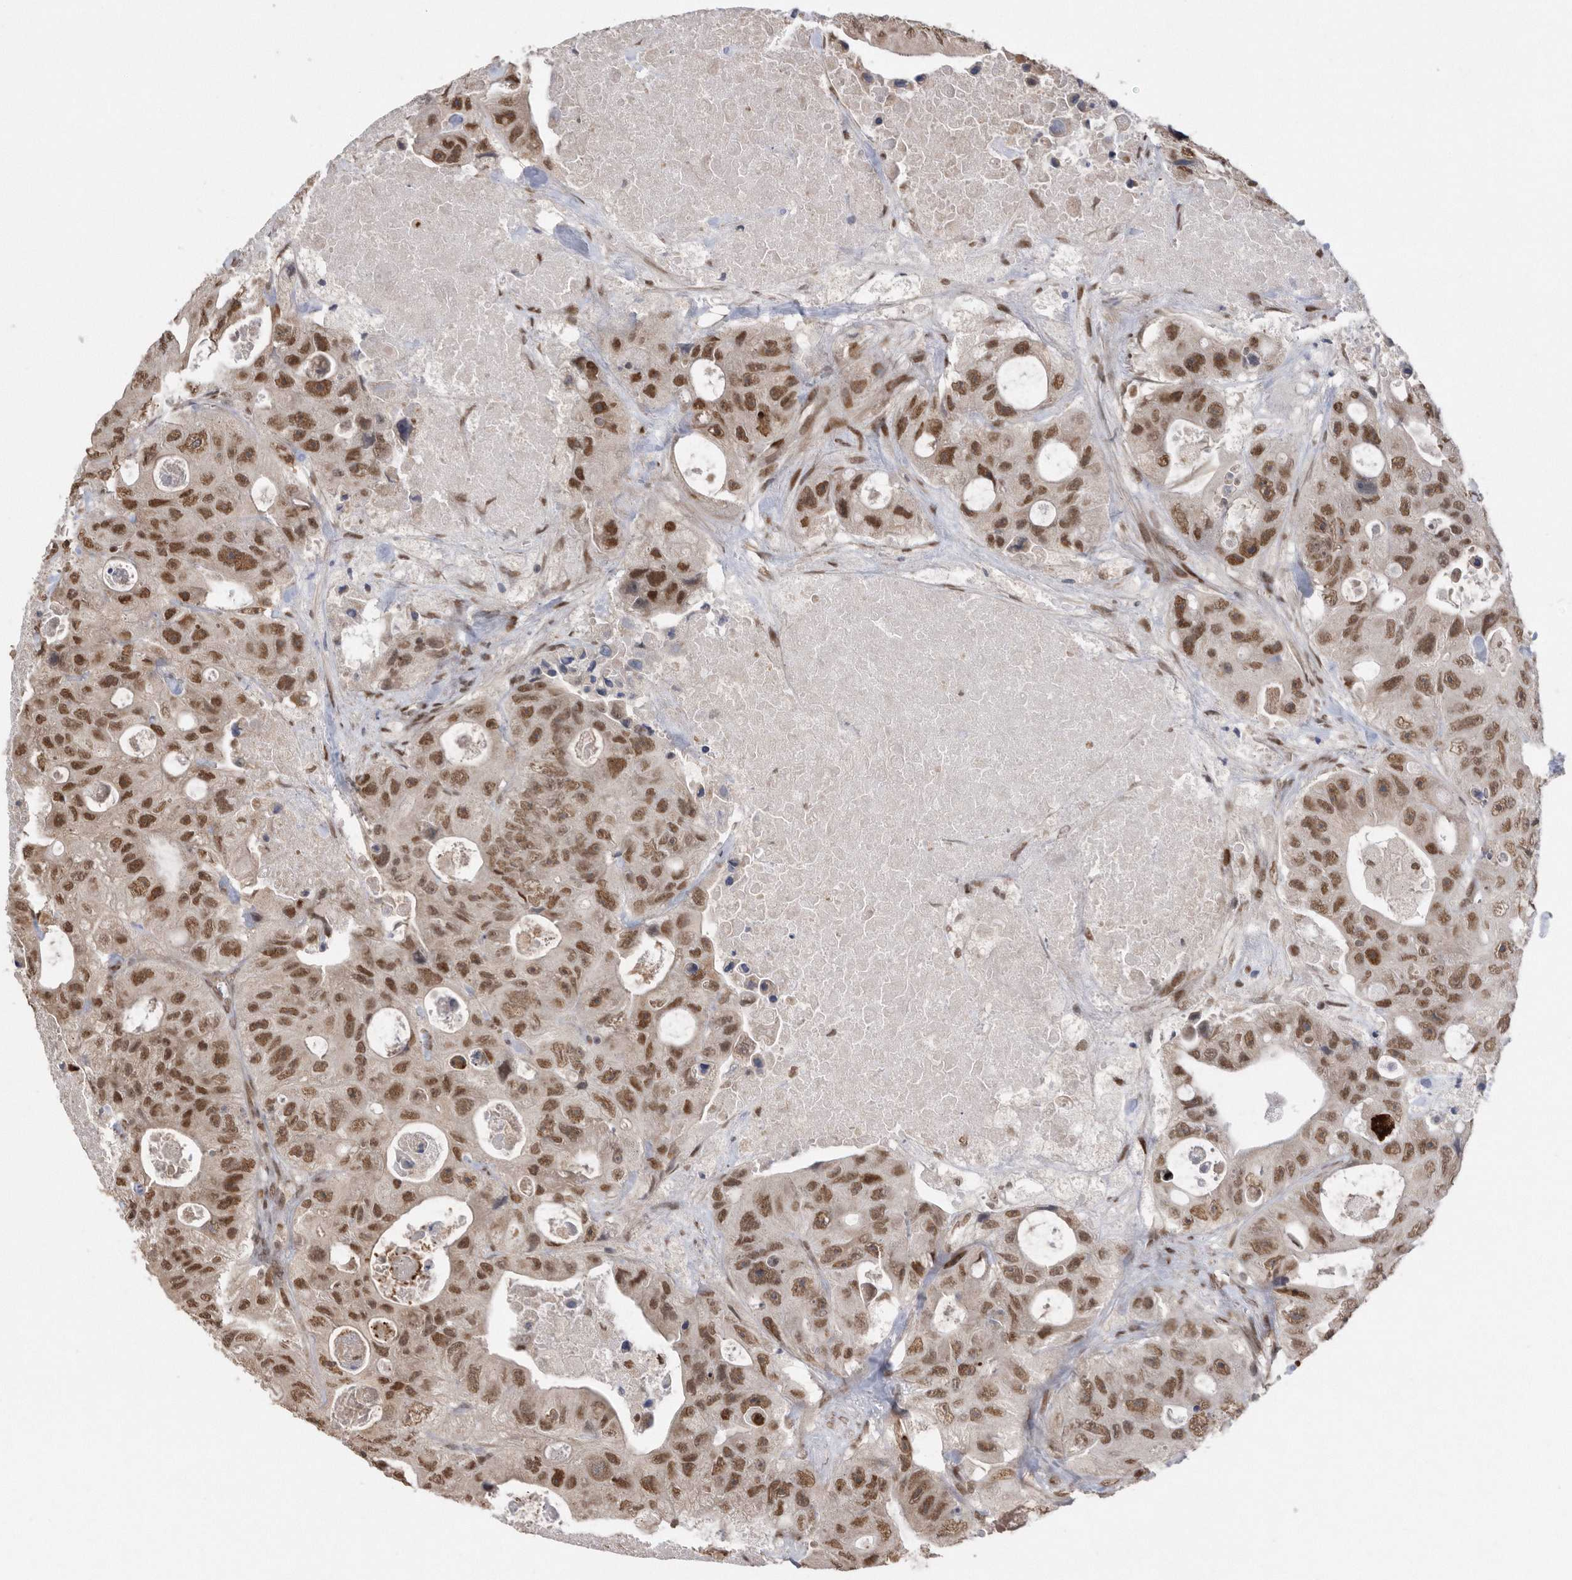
{"staining": {"intensity": "moderate", "quantity": ">75%", "location": "nuclear"}, "tissue": "colorectal cancer", "cell_type": "Tumor cells", "image_type": "cancer", "snomed": [{"axis": "morphology", "description": "Adenocarcinoma, NOS"}, {"axis": "topography", "description": "Colon"}], "caption": "IHC staining of colorectal cancer, which displays medium levels of moderate nuclear expression in about >75% of tumor cells indicating moderate nuclear protein positivity. The staining was performed using DAB (brown) for protein detection and nuclei were counterstained in hematoxylin (blue).", "gene": "TDRD3", "patient": {"sex": "female", "age": 46}}